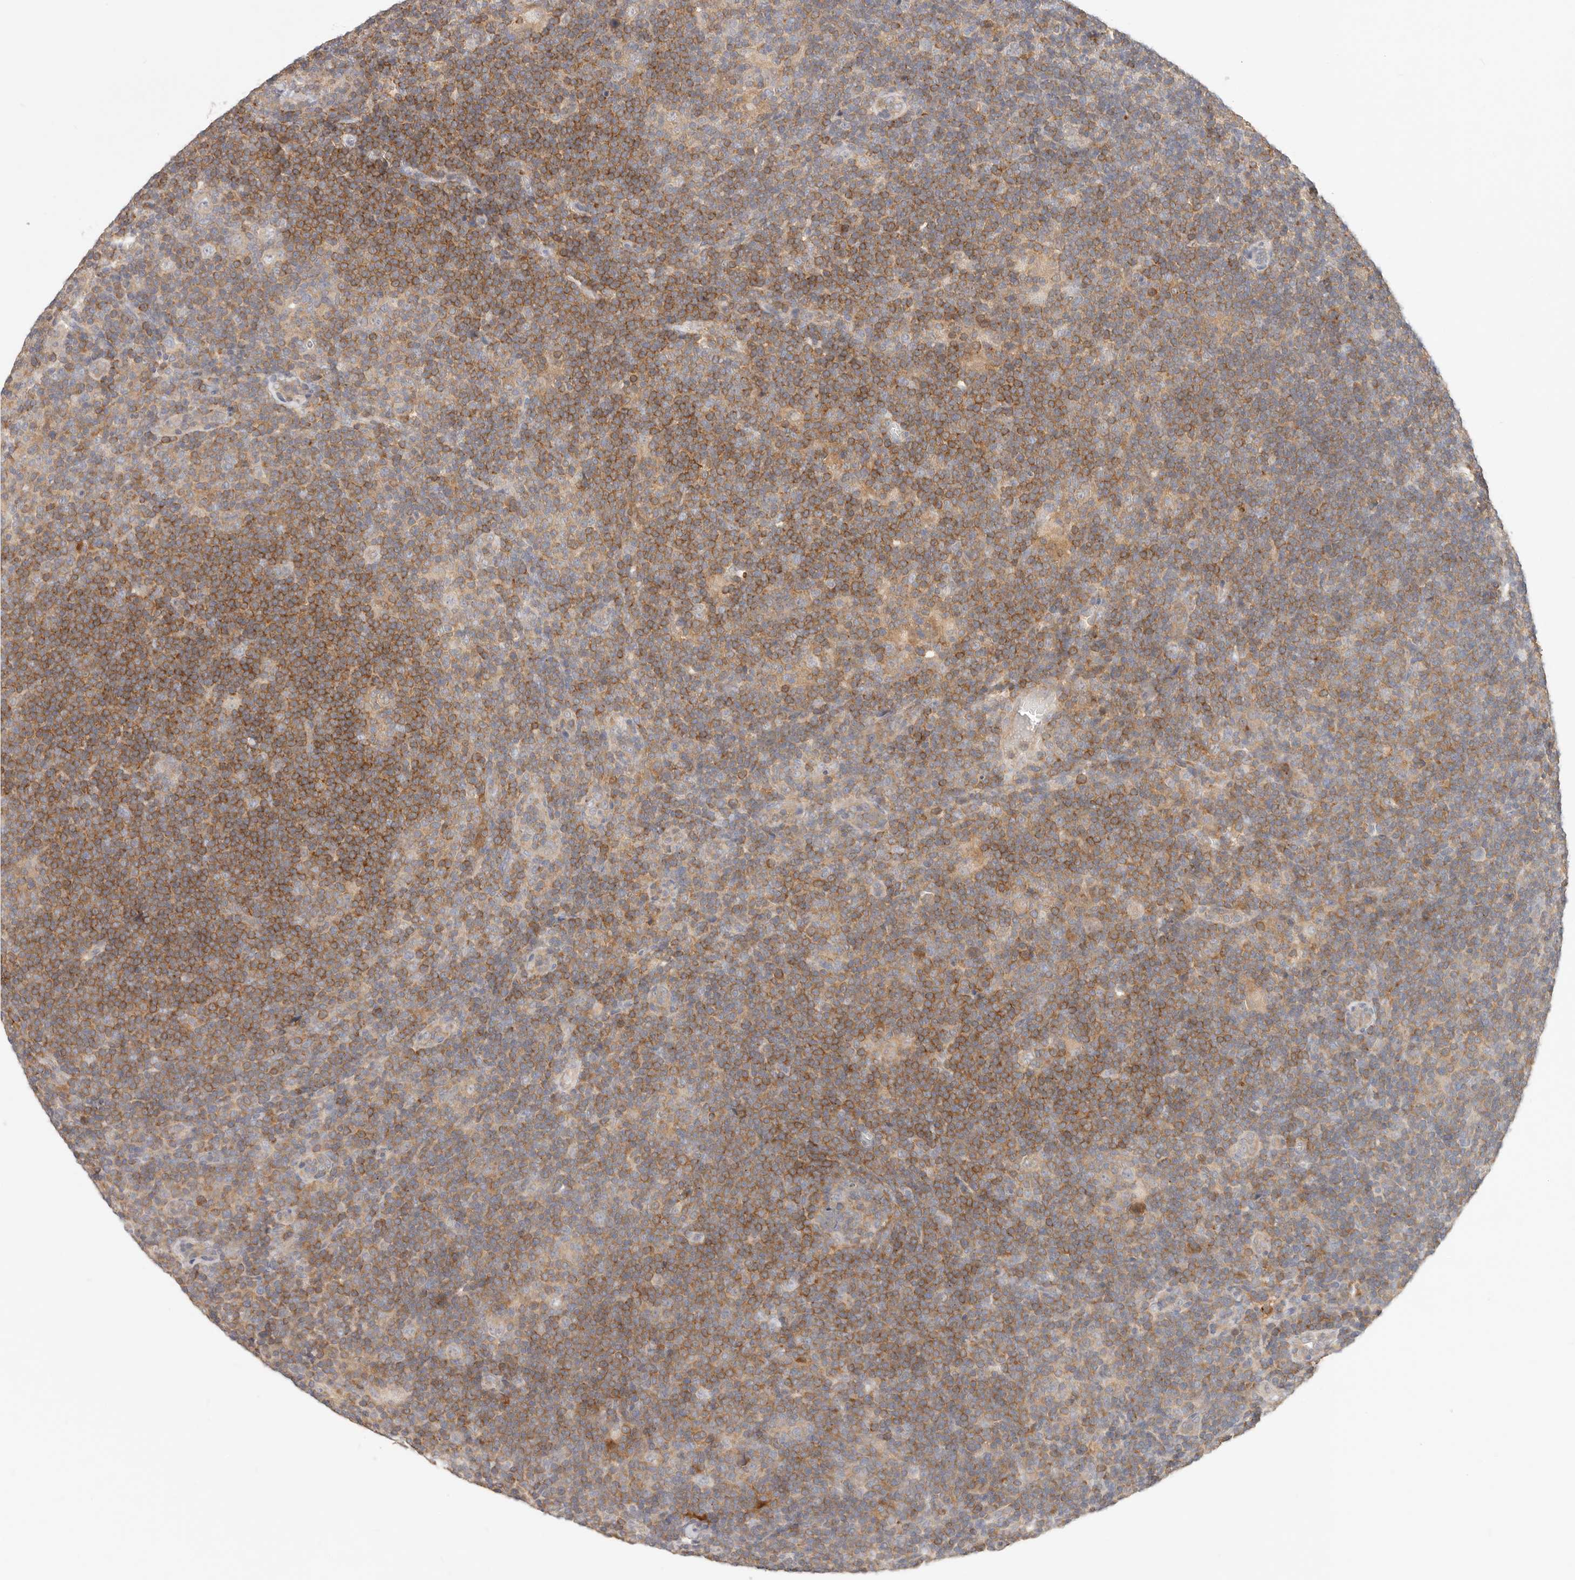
{"staining": {"intensity": "negative", "quantity": "none", "location": "none"}, "tissue": "lymphoma", "cell_type": "Tumor cells", "image_type": "cancer", "snomed": [{"axis": "morphology", "description": "Hodgkin's disease, NOS"}, {"axis": "topography", "description": "Lymph node"}], "caption": "An immunohistochemistry (IHC) histopathology image of lymphoma is shown. There is no staining in tumor cells of lymphoma. The staining was performed using DAB (3,3'-diaminobenzidine) to visualize the protein expression in brown, while the nuclei were stained in blue with hematoxylin (Magnification: 20x).", "gene": "DTNBP1", "patient": {"sex": "female", "age": 57}}